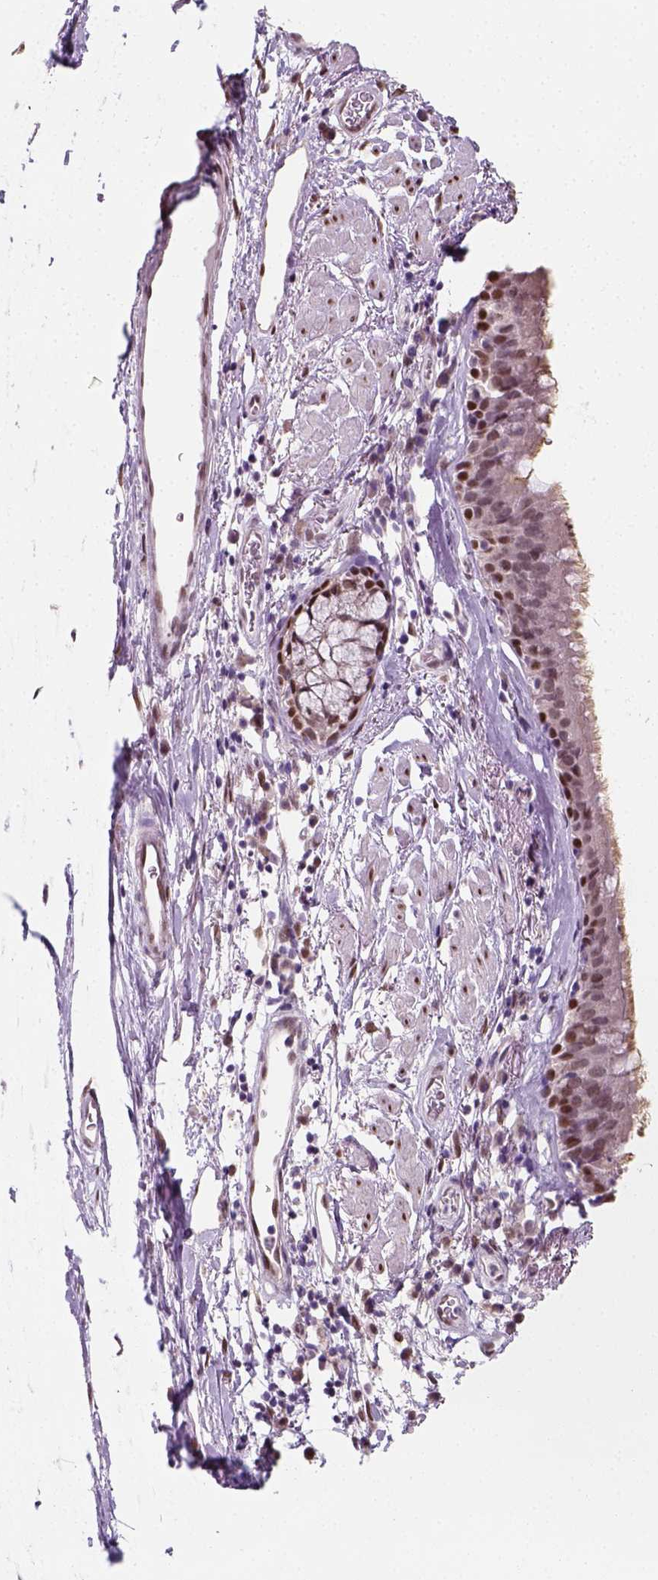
{"staining": {"intensity": "moderate", "quantity": ">75%", "location": "cytoplasmic/membranous,nuclear"}, "tissue": "bronchus", "cell_type": "Respiratory epithelial cells", "image_type": "normal", "snomed": [{"axis": "morphology", "description": "Normal tissue, NOS"}, {"axis": "topography", "description": "Cartilage tissue"}, {"axis": "topography", "description": "Bronchus"}], "caption": "DAB immunohistochemical staining of normal bronchus reveals moderate cytoplasmic/membranous,nuclear protein expression in about >75% of respiratory epithelial cells.", "gene": "C1orf112", "patient": {"sex": "male", "age": 58}}